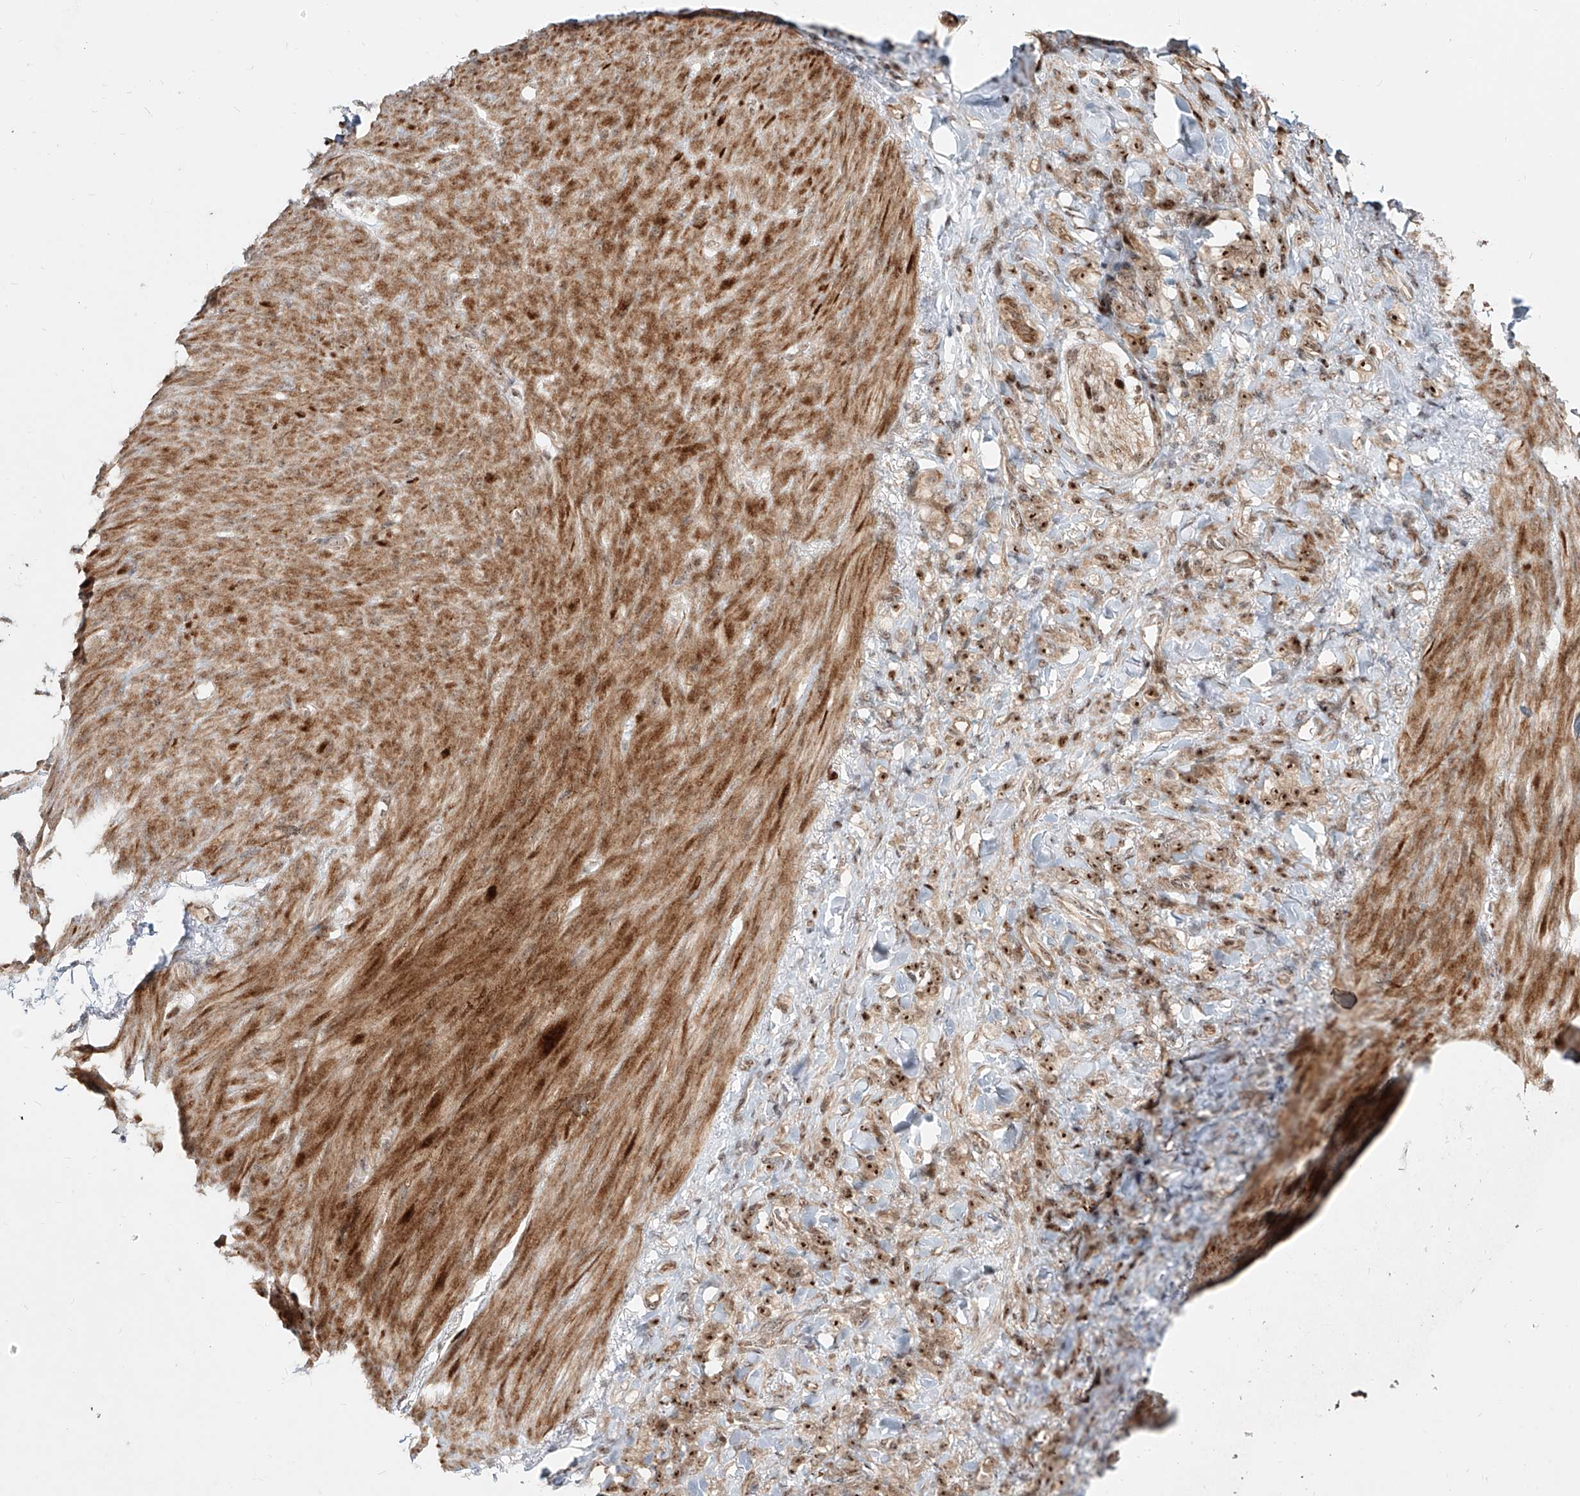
{"staining": {"intensity": "strong", "quantity": ">75%", "location": "nuclear"}, "tissue": "stomach cancer", "cell_type": "Tumor cells", "image_type": "cancer", "snomed": [{"axis": "morphology", "description": "Normal tissue, NOS"}, {"axis": "morphology", "description": "Adenocarcinoma, NOS"}, {"axis": "topography", "description": "Stomach"}], "caption": "Immunohistochemical staining of stomach cancer exhibits high levels of strong nuclear protein expression in about >75% of tumor cells.", "gene": "ZNF710", "patient": {"sex": "male", "age": 82}}